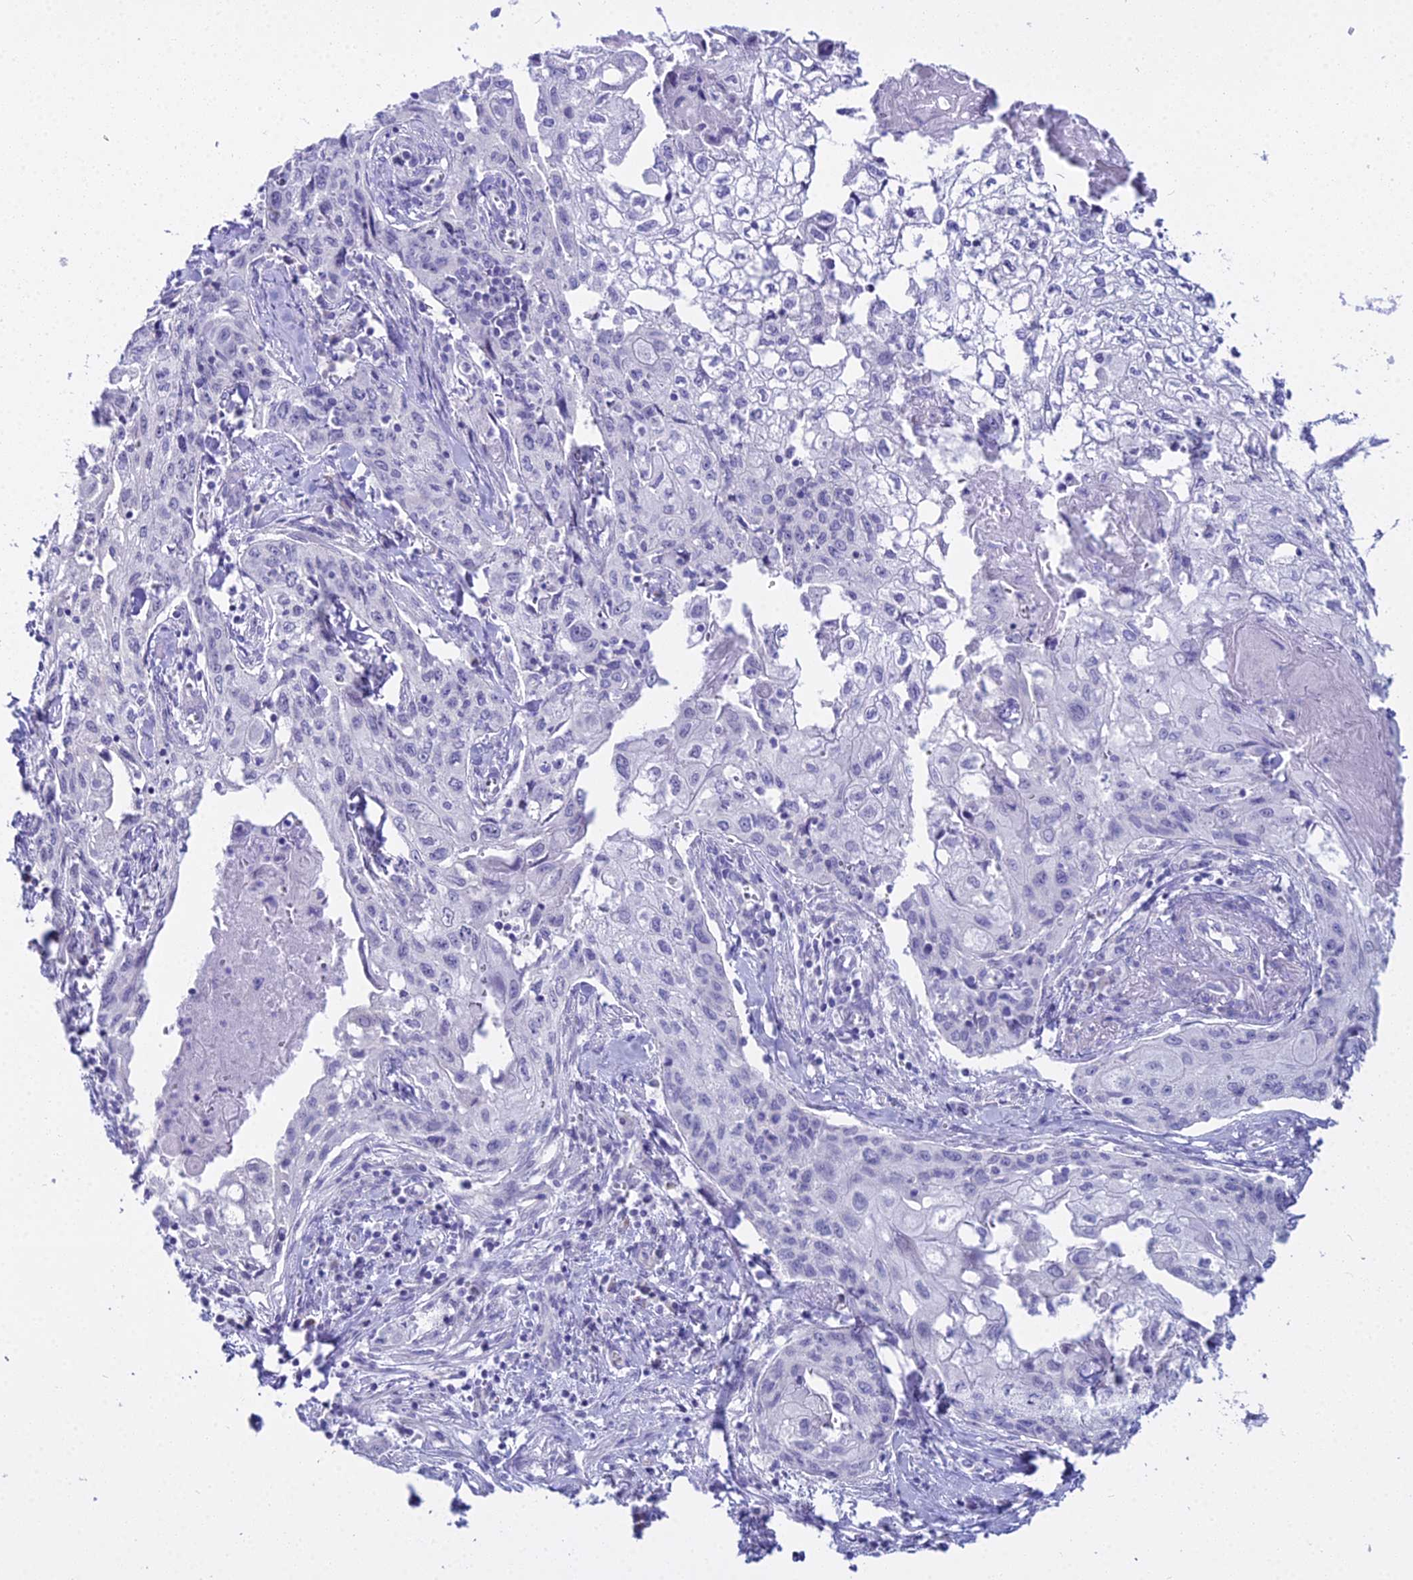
{"staining": {"intensity": "negative", "quantity": "none", "location": "none"}, "tissue": "cervical cancer", "cell_type": "Tumor cells", "image_type": "cancer", "snomed": [{"axis": "morphology", "description": "Squamous cell carcinoma, NOS"}, {"axis": "topography", "description": "Cervix"}], "caption": "Protein analysis of squamous cell carcinoma (cervical) exhibits no significant staining in tumor cells.", "gene": "CGB2", "patient": {"sex": "female", "age": 67}}